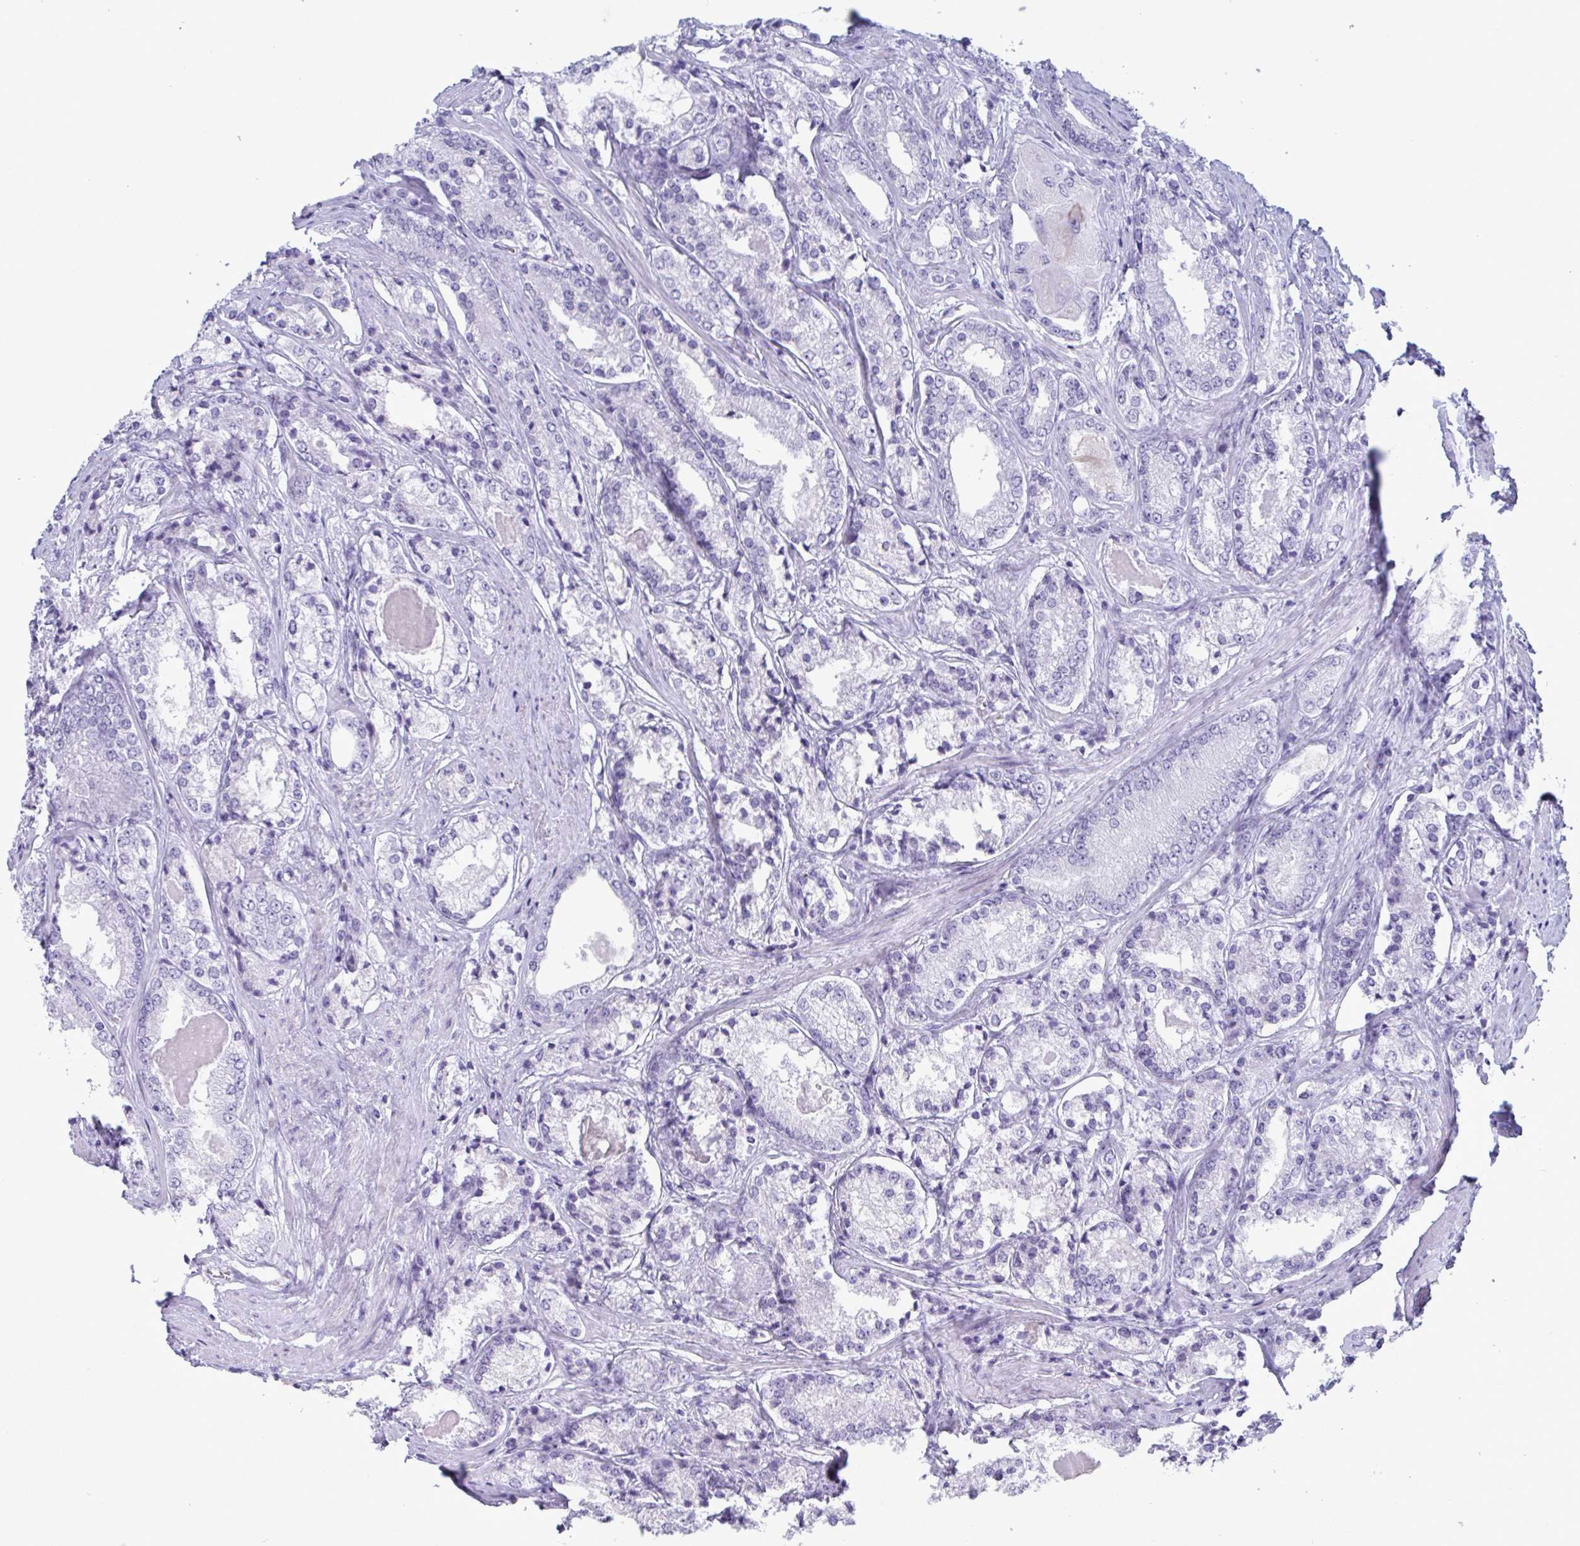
{"staining": {"intensity": "negative", "quantity": "none", "location": "none"}, "tissue": "prostate cancer", "cell_type": "Tumor cells", "image_type": "cancer", "snomed": [{"axis": "morphology", "description": "Adenocarcinoma, NOS"}, {"axis": "morphology", "description": "Adenocarcinoma, Low grade"}, {"axis": "topography", "description": "Prostate"}], "caption": "IHC histopathology image of neoplastic tissue: prostate cancer (adenocarcinoma) stained with DAB (3,3'-diaminobenzidine) shows no significant protein staining in tumor cells.", "gene": "CDX4", "patient": {"sex": "male", "age": 68}}